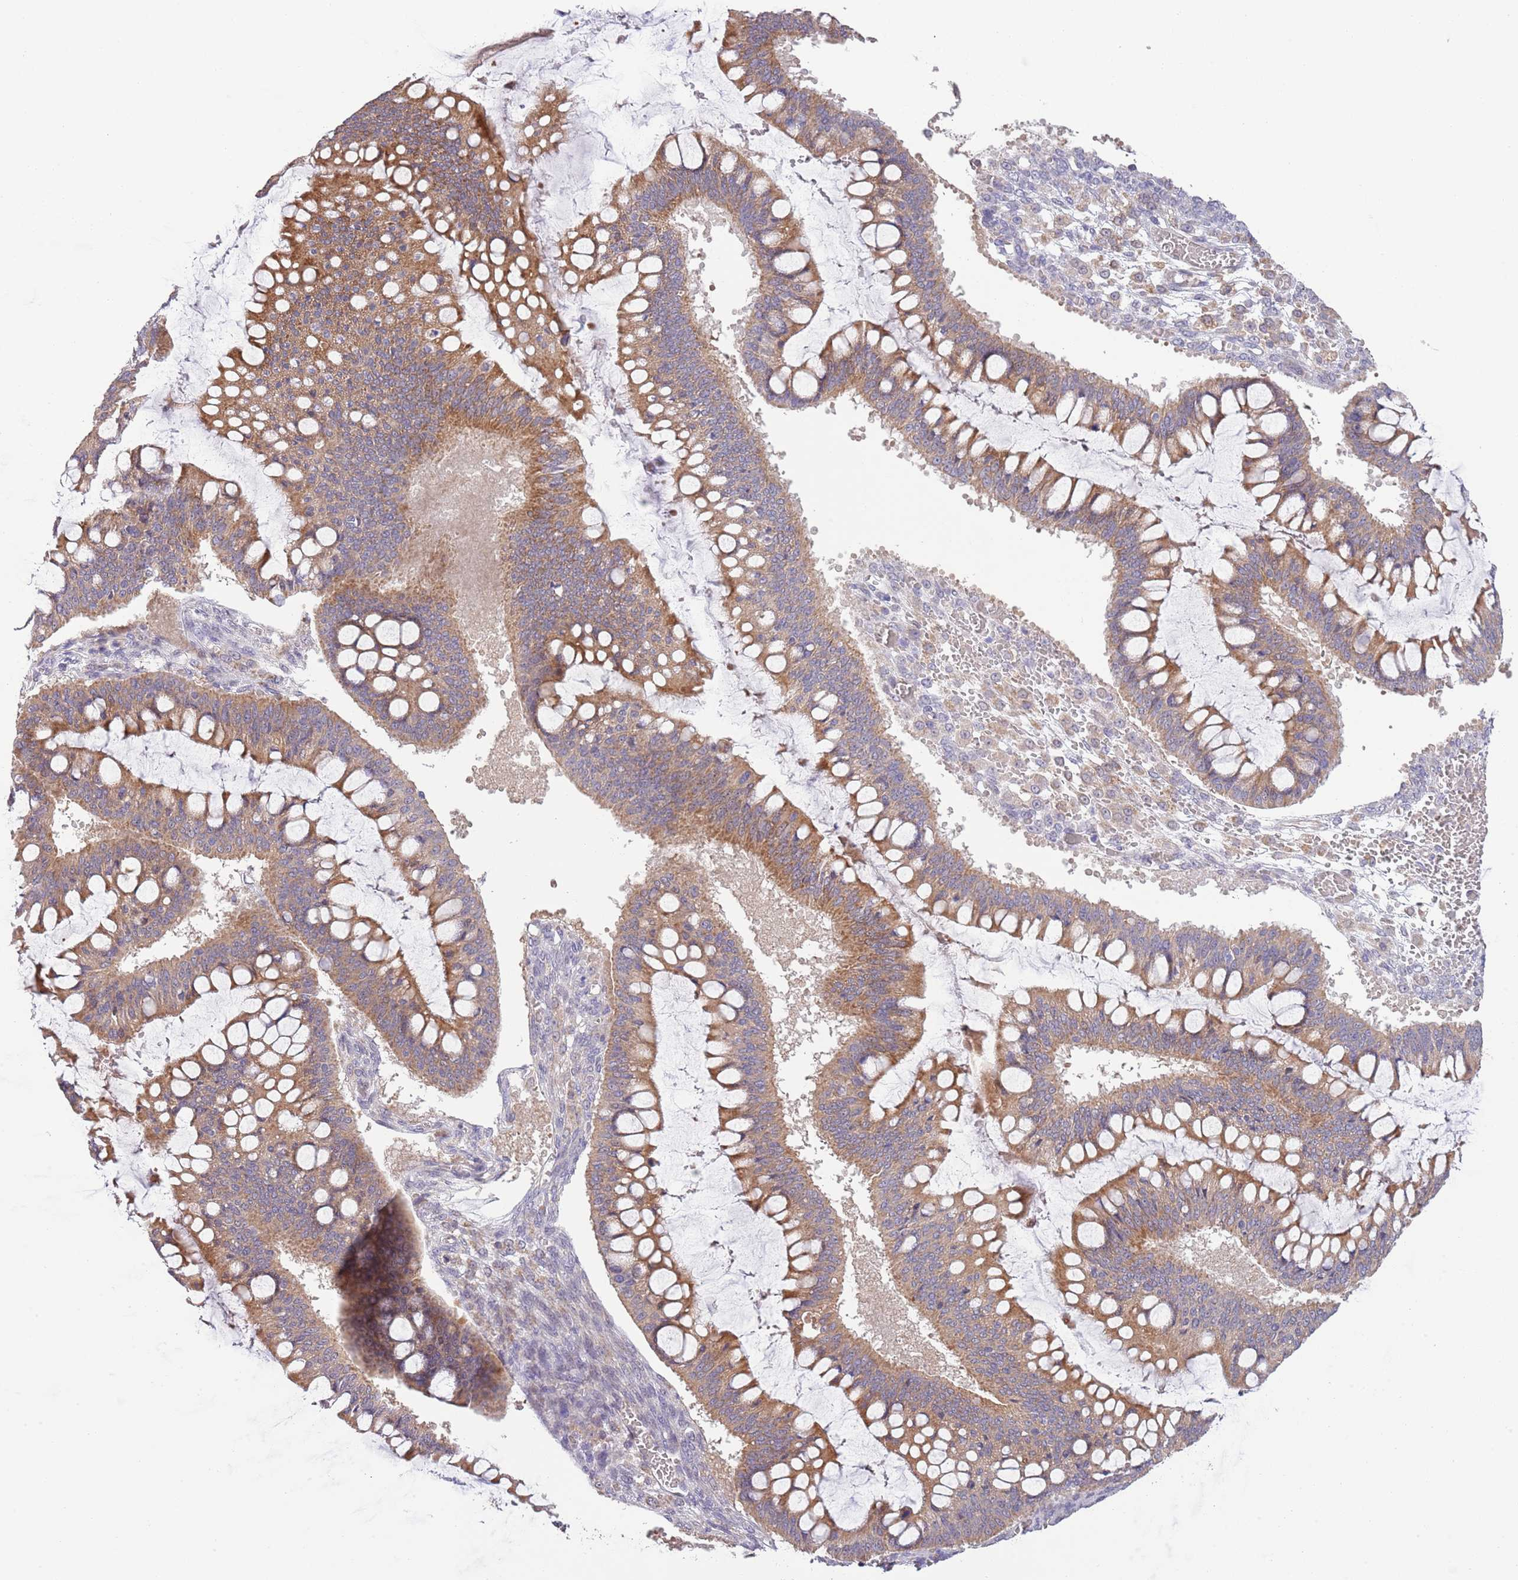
{"staining": {"intensity": "moderate", "quantity": ">75%", "location": "cytoplasmic/membranous"}, "tissue": "ovarian cancer", "cell_type": "Tumor cells", "image_type": "cancer", "snomed": [{"axis": "morphology", "description": "Cystadenocarcinoma, mucinous, NOS"}, {"axis": "topography", "description": "Ovary"}], "caption": "Brown immunohistochemical staining in mucinous cystadenocarcinoma (ovarian) displays moderate cytoplasmic/membranous expression in about >75% of tumor cells. Using DAB (3,3'-diaminobenzidine) (brown) and hematoxylin (blue) stains, captured at high magnification using brightfield microscopy.", "gene": "LIPJ", "patient": {"sex": "female", "age": 73}}